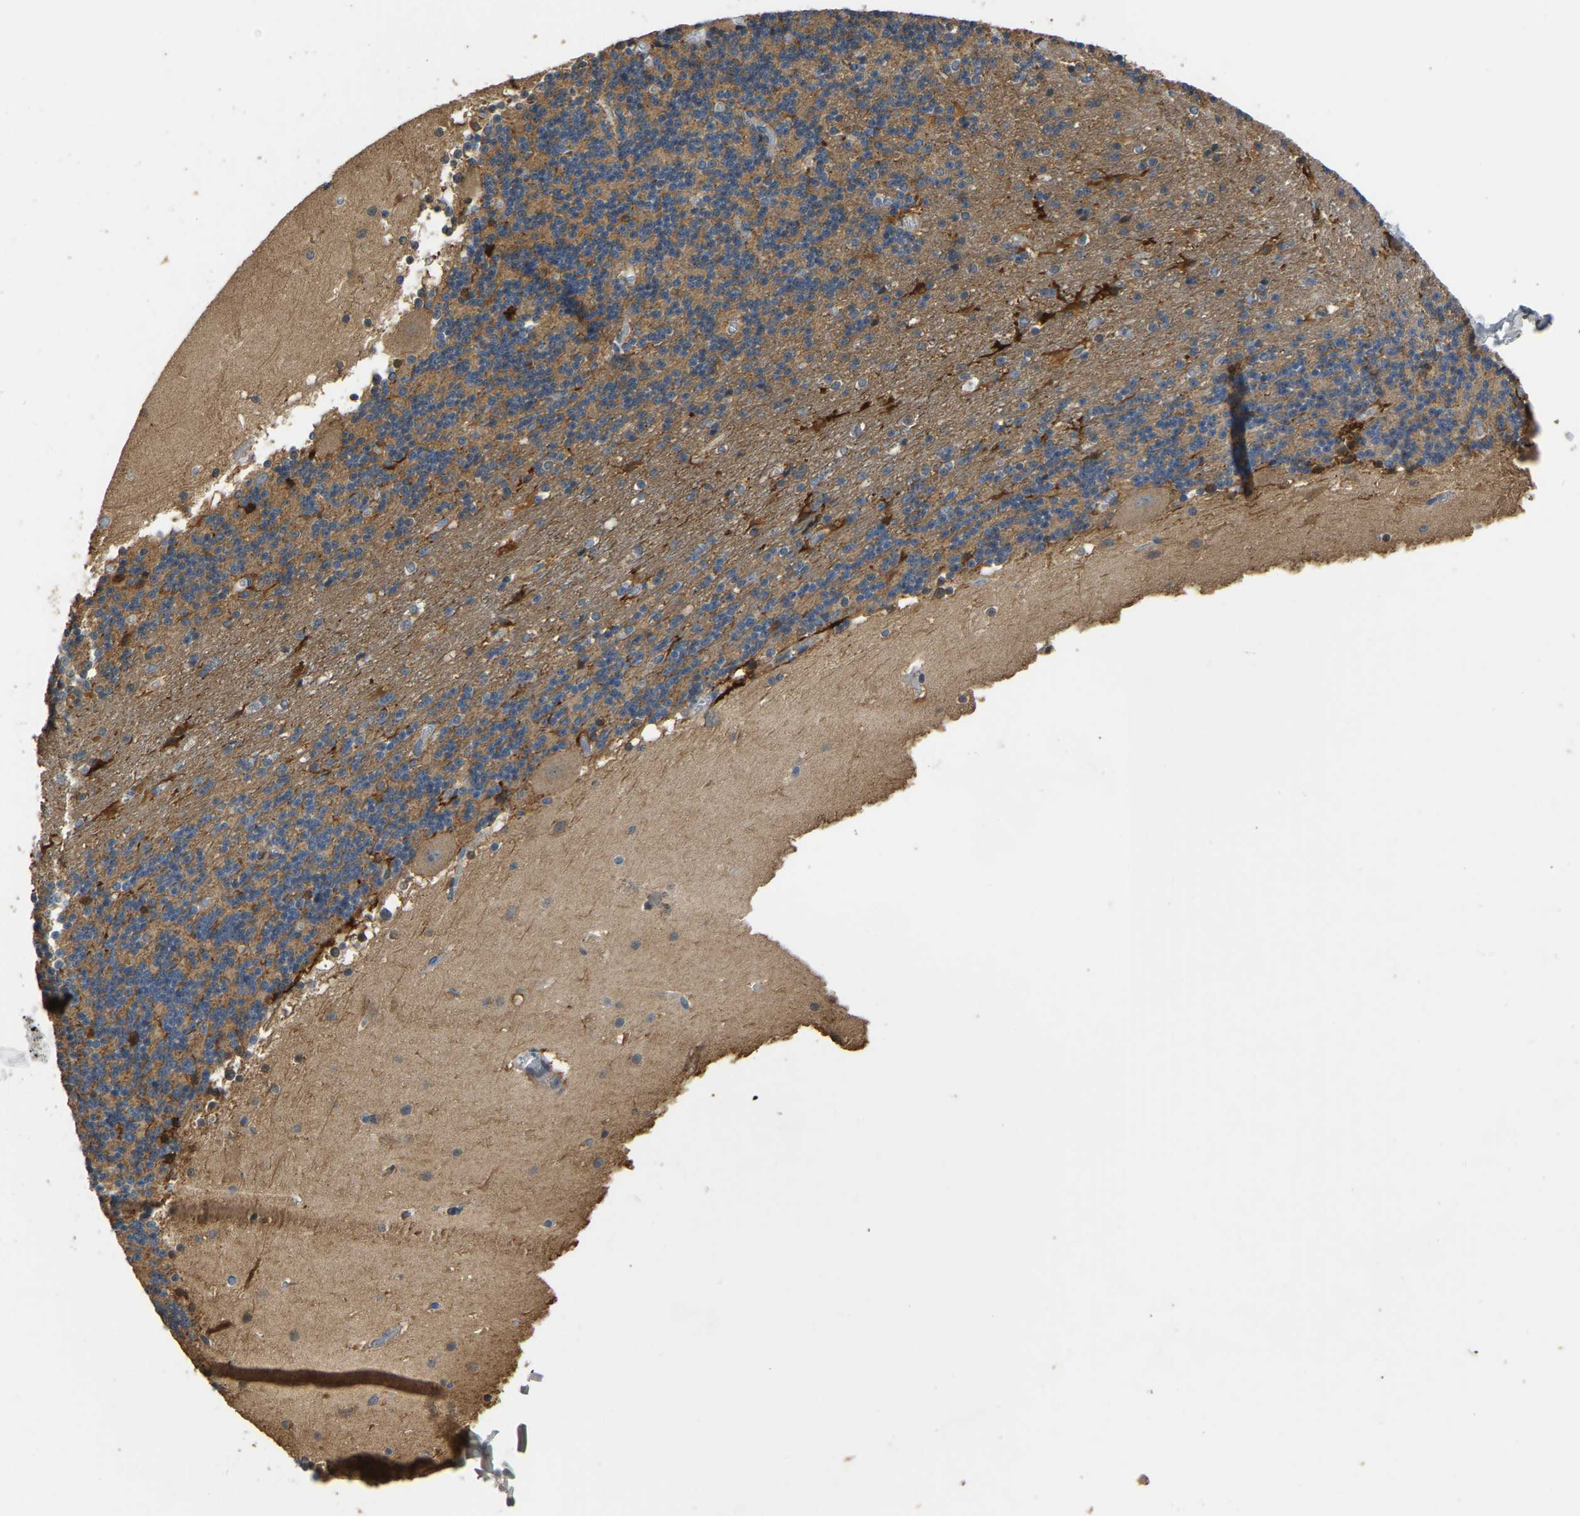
{"staining": {"intensity": "moderate", "quantity": ">75%", "location": "cytoplasmic/membranous"}, "tissue": "cerebellum", "cell_type": "Cells in granular layer", "image_type": "normal", "snomed": [{"axis": "morphology", "description": "Normal tissue, NOS"}, {"axis": "topography", "description": "Cerebellum"}], "caption": "Protein staining of normal cerebellum exhibits moderate cytoplasmic/membranous positivity in approximately >75% of cells in granular layer. (DAB IHC, brown staining for protein, blue staining for nuclei).", "gene": "TUFM", "patient": {"sex": "male", "age": 45}}